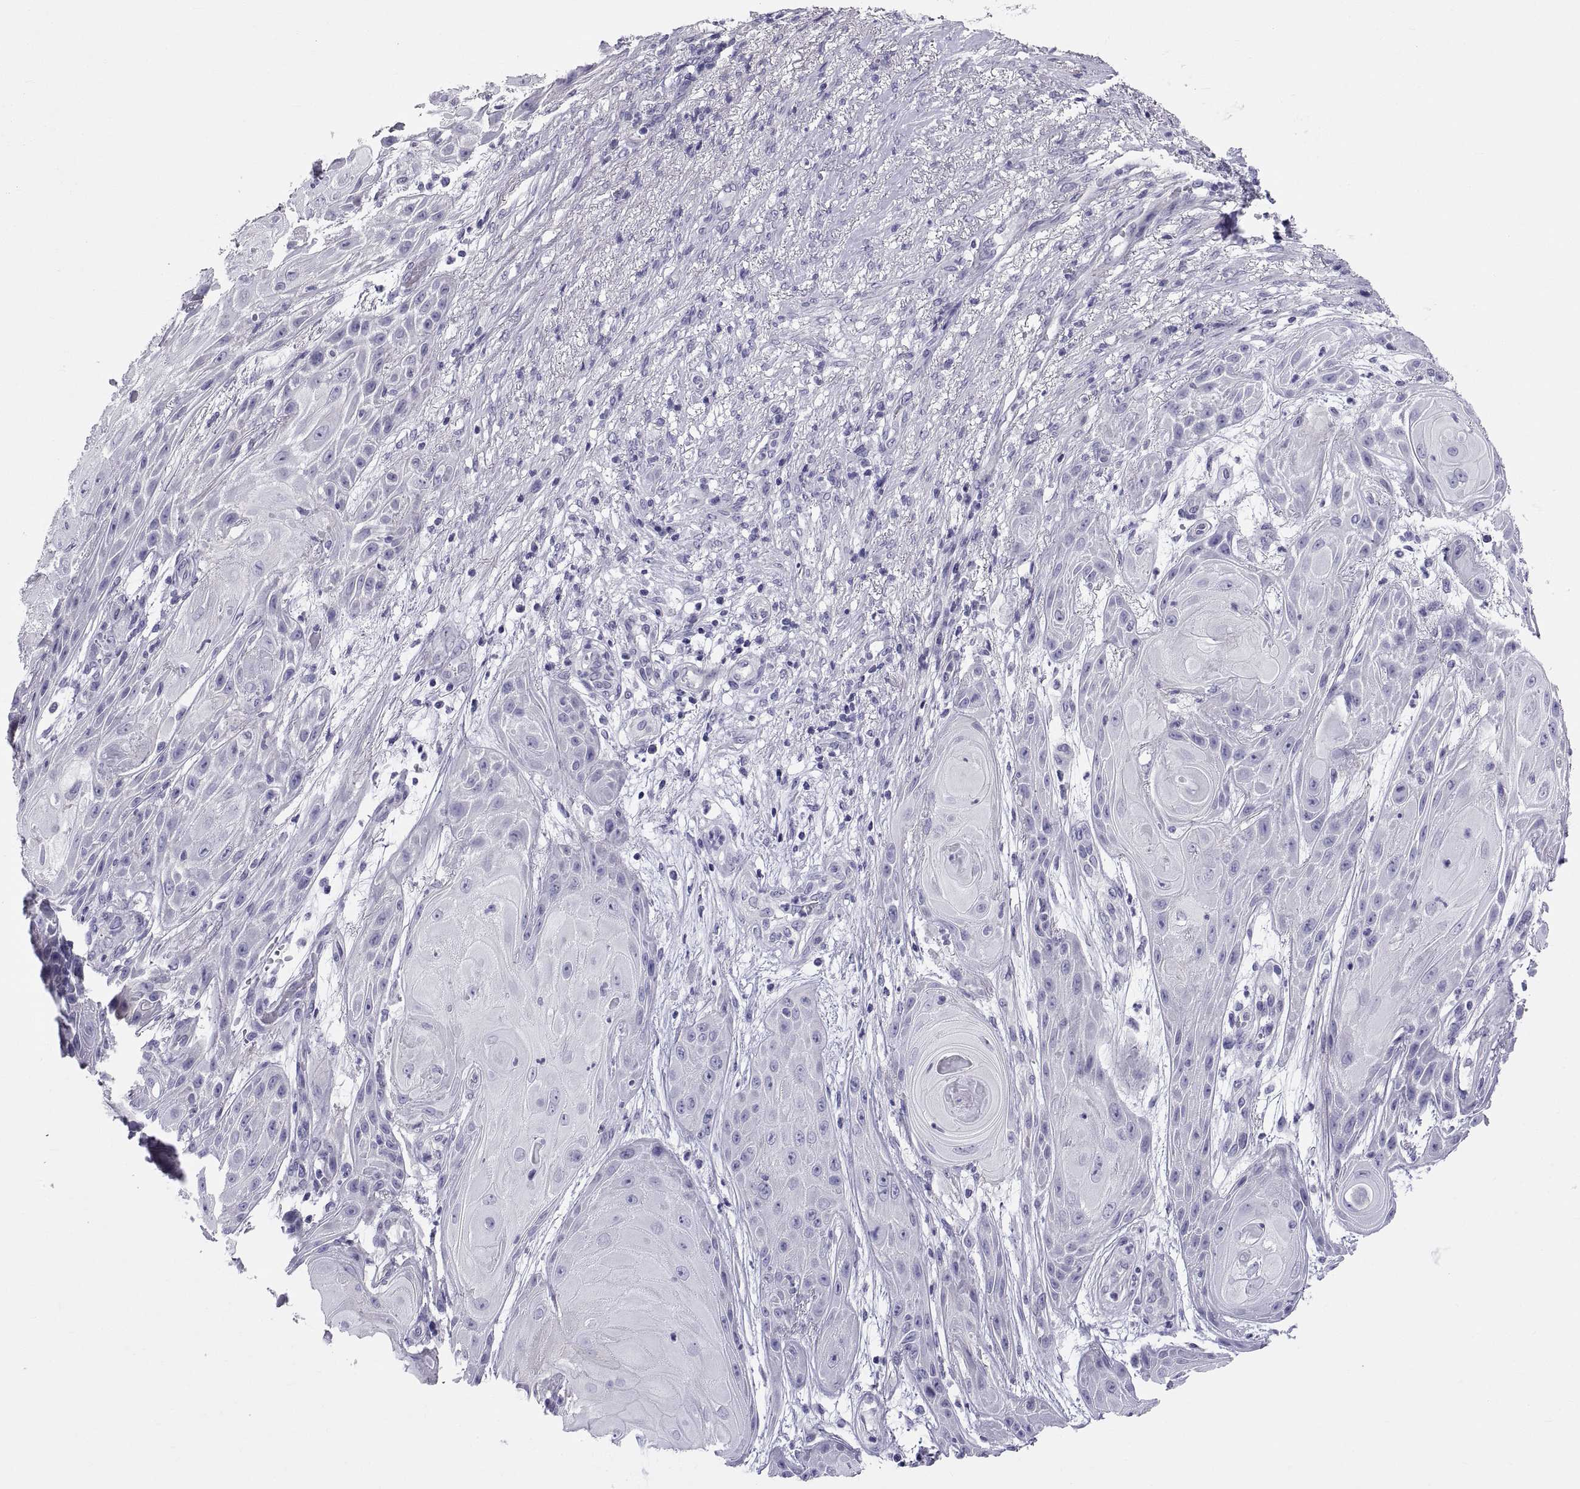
{"staining": {"intensity": "negative", "quantity": "none", "location": "none"}, "tissue": "skin cancer", "cell_type": "Tumor cells", "image_type": "cancer", "snomed": [{"axis": "morphology", "description": "Squamous cell carcinoma, NOS"}, {"axis": "topography", "description": "Skin"}], "caption": "The IHC image has no significant staining in tumor cells of skin cancer tissue.", "gene": "RNASE12", "patient": {"sex": "male", "age": 62}}